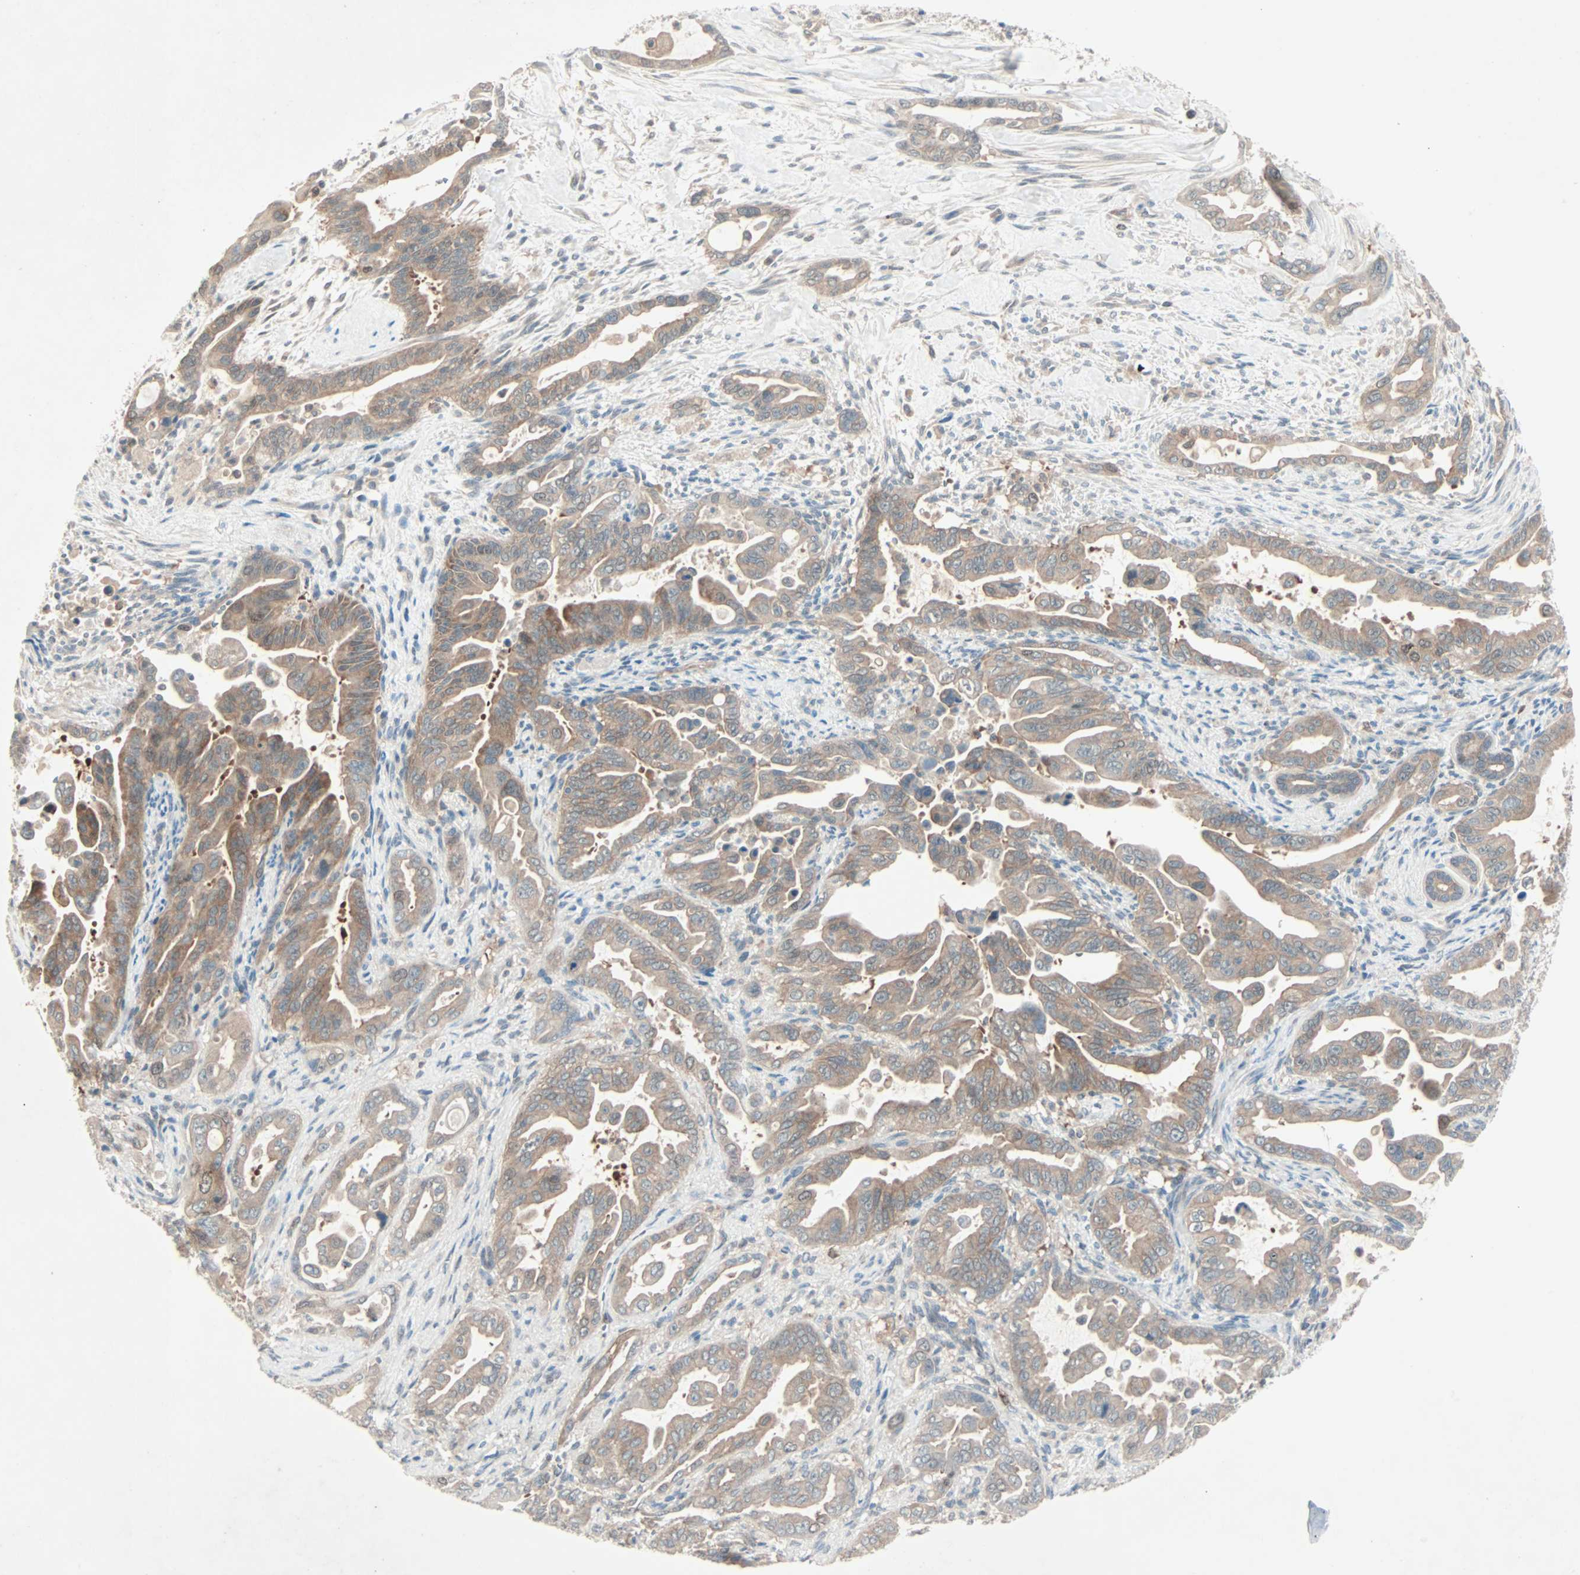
{"staining": {"intensity": "weak", "quantity": ">75%", "location": "cytoplasmic/membranous"}, "tissue": "pancreatic cancer", "cell_type": "Tumor cells", "image_type": "cancer", "snomed": [{"axis": "morphology", "description": "Adenocarcinoma, NOS"}, {"axis": "topography", "description": "Pancreas"}], "caption": "Brown immunohistochemical staining in pancreatic cancer shows weak cytoplasmic/membranous positivity in about >75% of tumor cells.", "gene": "SMIM8", "patient": {"sex": "male", "age": 59}}